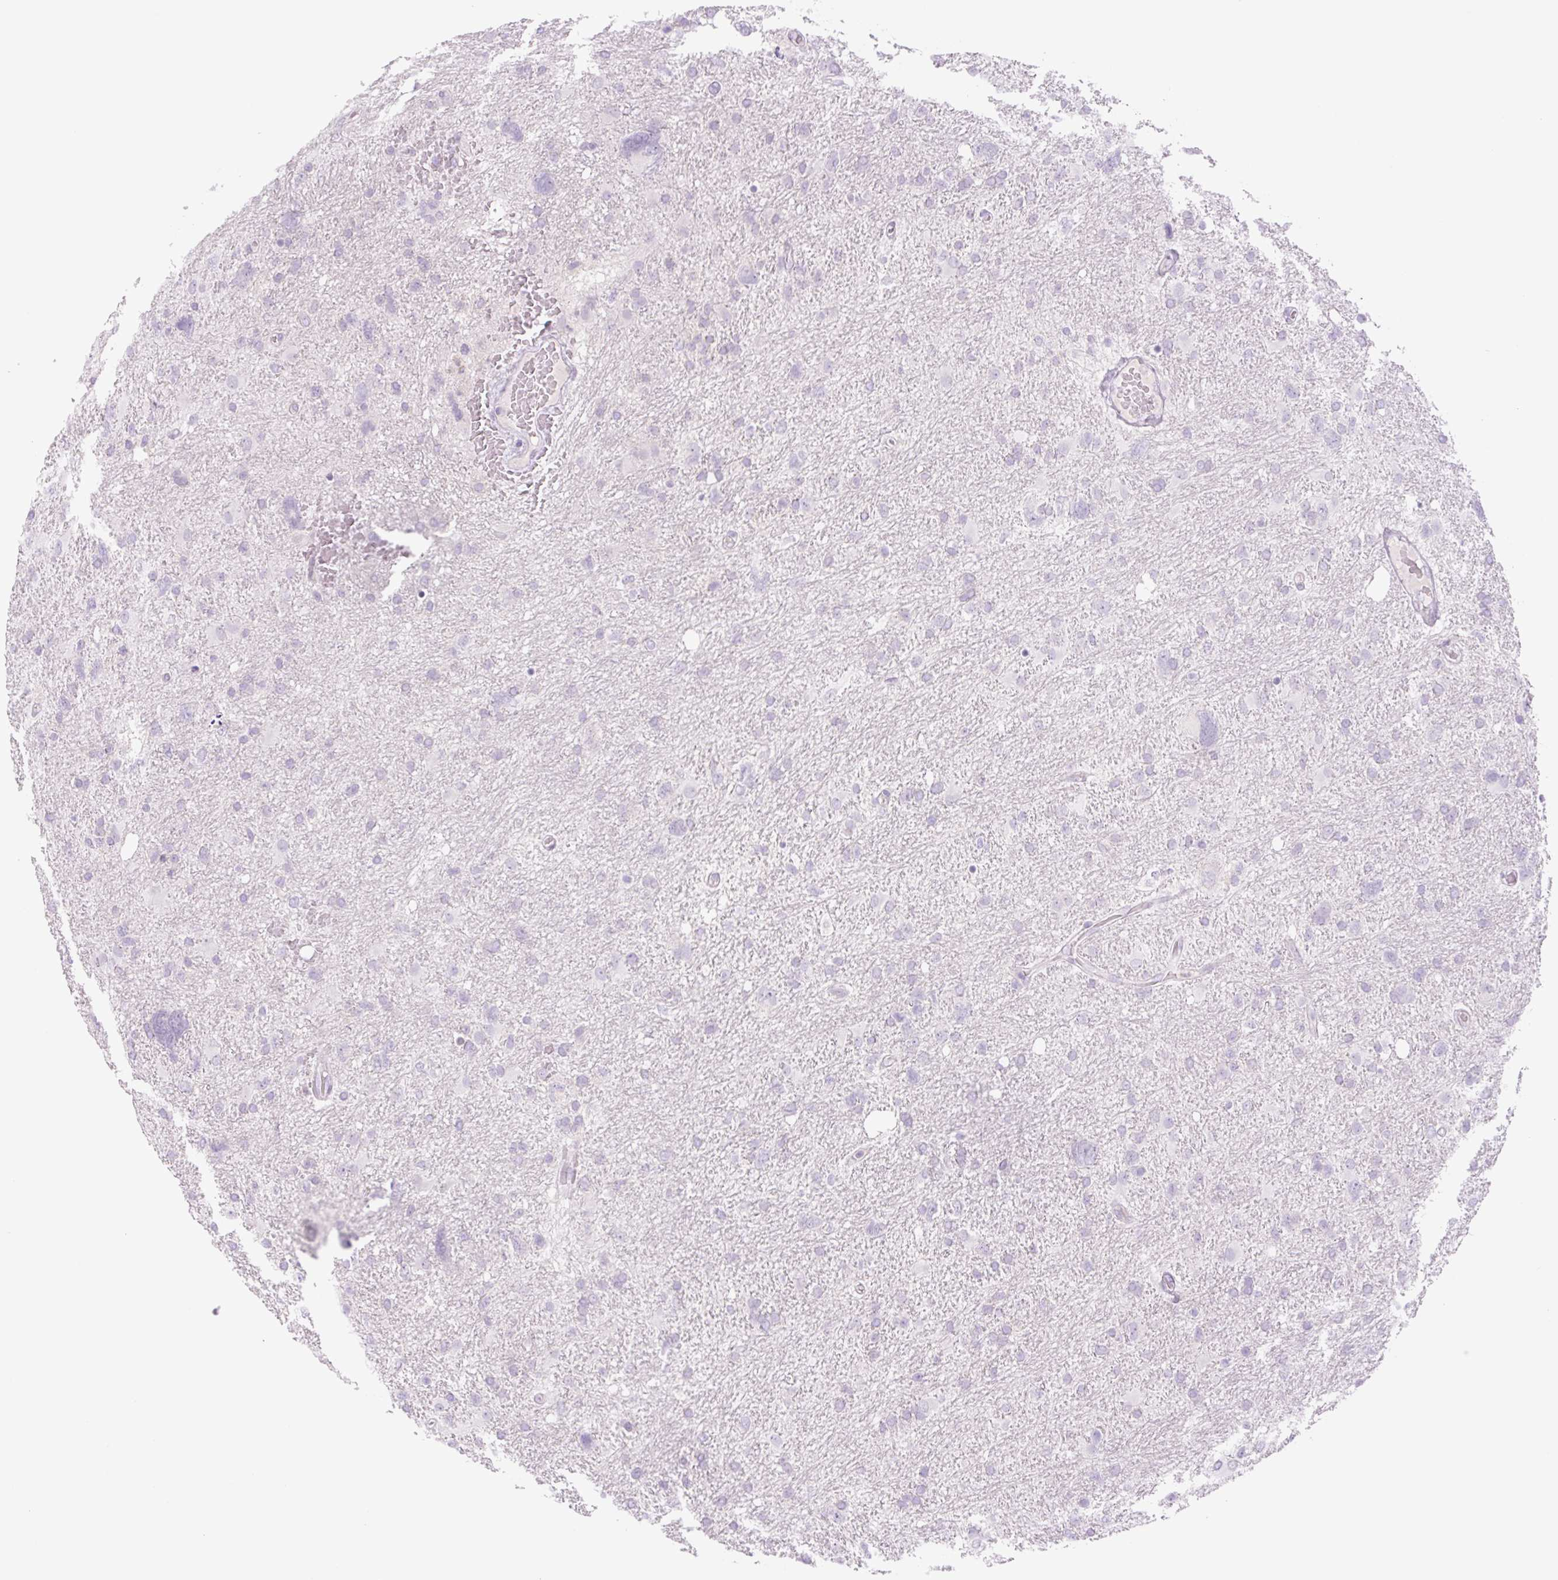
{"staining": {"intensity": "negative", "quantity": "none", "location": "none"}, "tissue": "glioma", "cell_type": "Tumor cells", "image_type": "cancer", "snomed": [{"axis": "morphology", "description": "Glioma, malignant, High grade"}, {"axis": "topography", "description": "Brain"}], "caption": "The photomicrograph displays no significant staining in tumor cells of glioma.", "gene": "TBX15", "patient": {"sex": "male", "age": 61}}